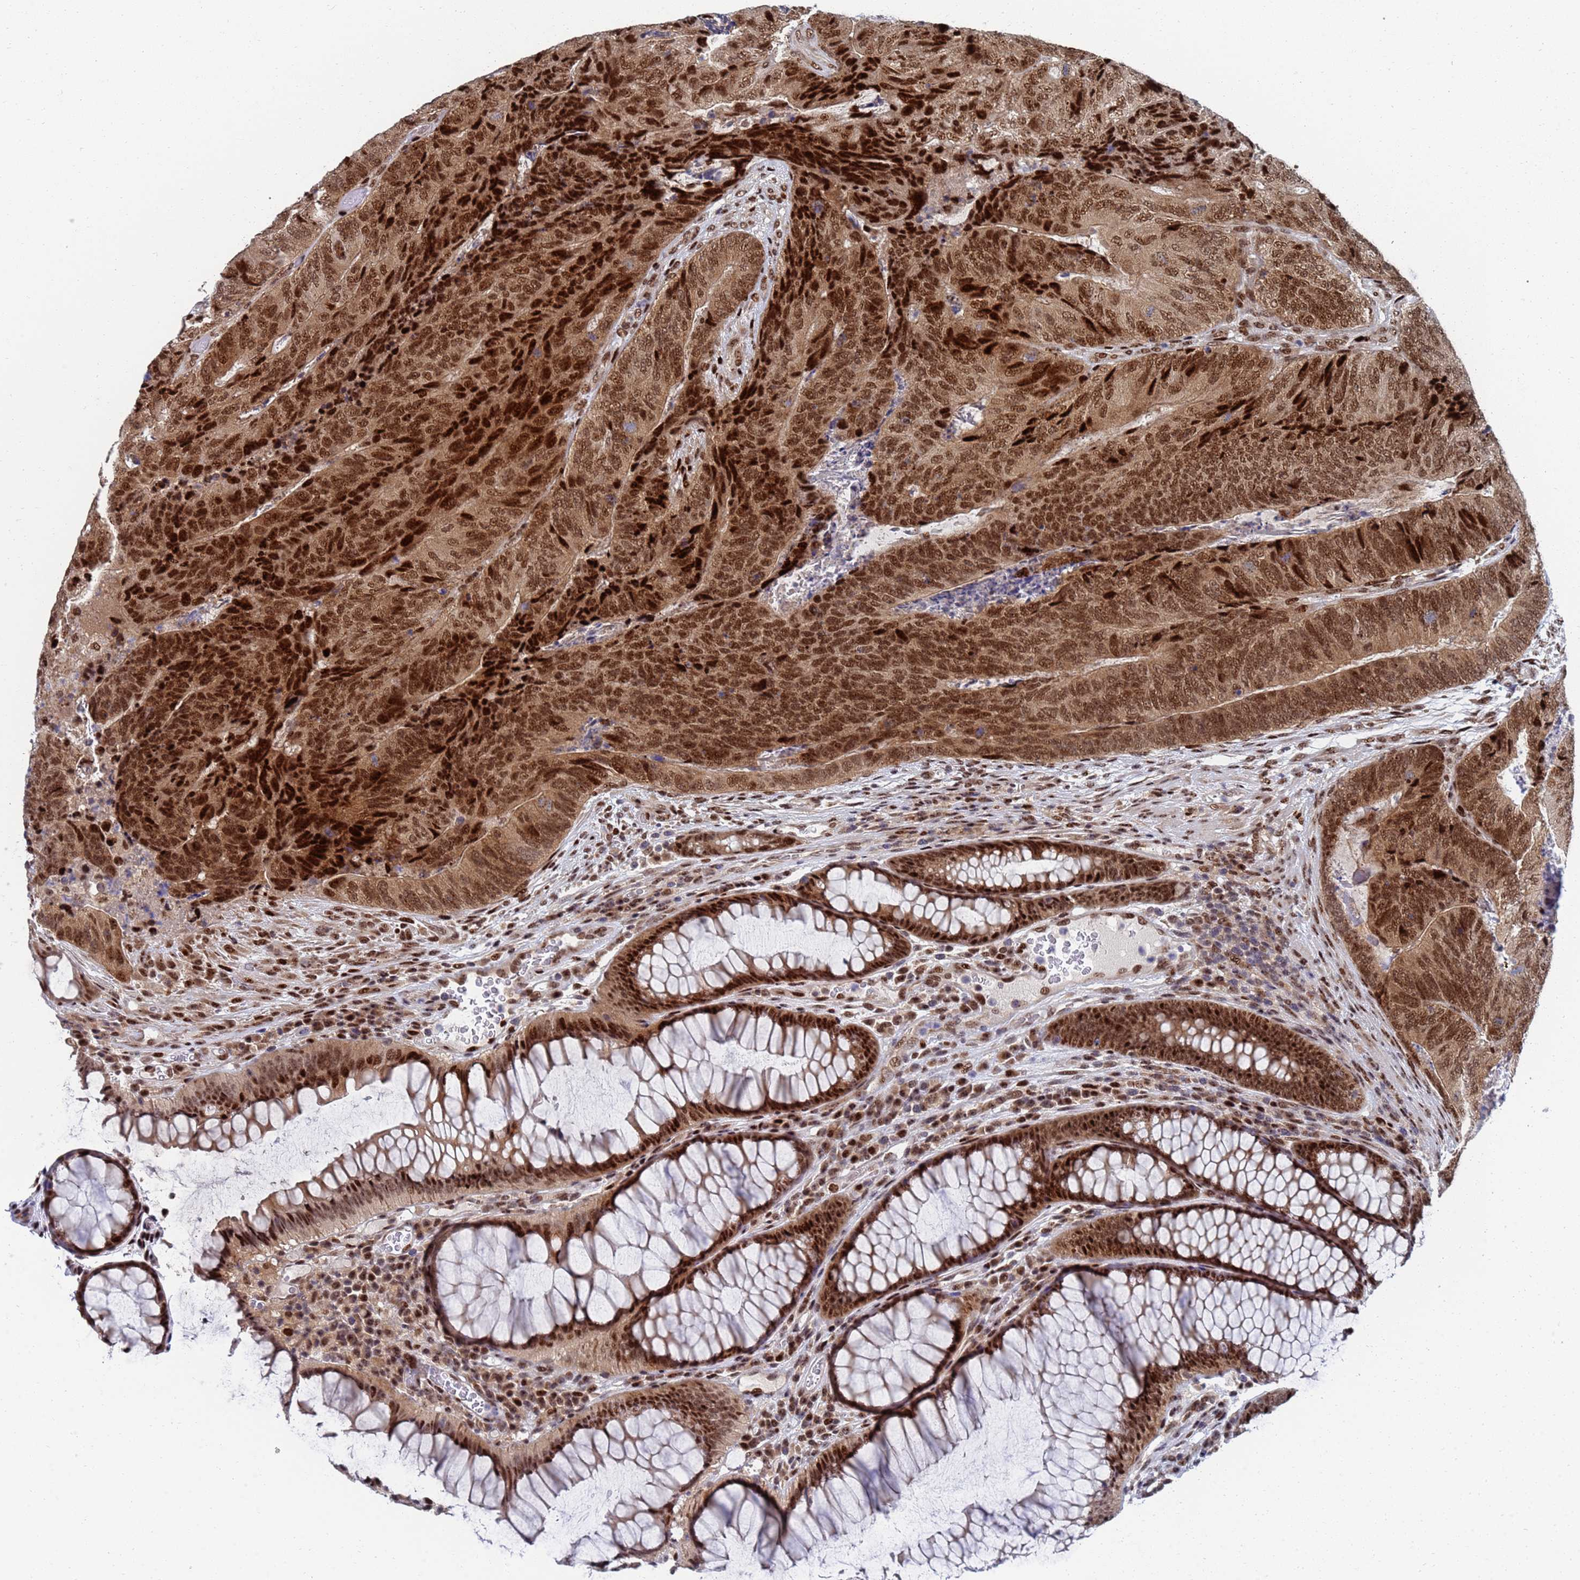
{"staining": {"intensity": "strong", "quantity": ">75%", "location": "nuclear"}, "tissue": "colorectal cancer", "cell_type": "Tumor cells", "image_type": "cancer", "snomed": [{"axis": "morphology", "description": "Adenocarcinoma, NOS"}, {"axis": "topography", "description": "Colon"}], "caption": "Colorectal cancer (adenocarcinoma) stained for a protein demonstrates strong nuclear positivity in tumor cells. The protein is shown in brown color, while the nuclei are stained blue.", "gene": "AP5Z1", "patient": {"sex": "female", "age": 67}}